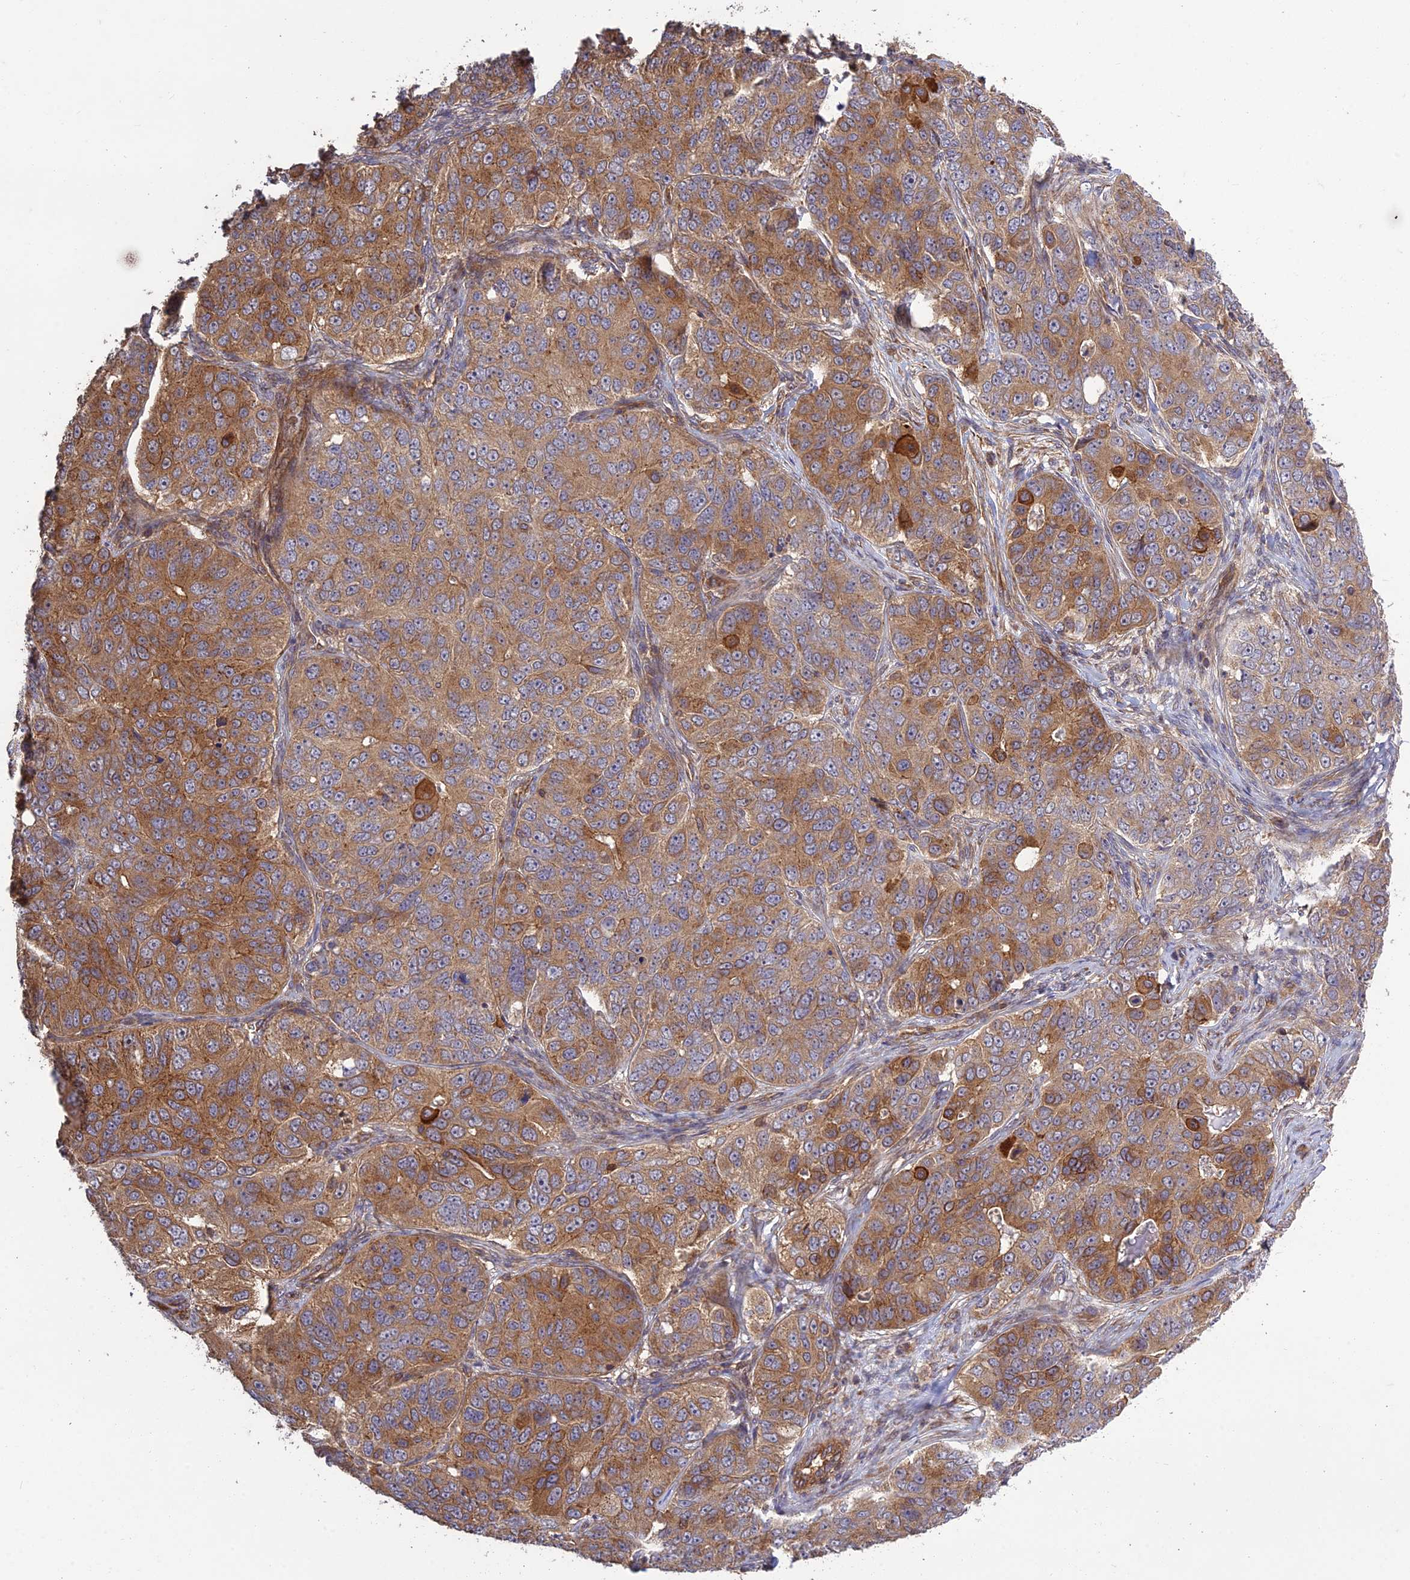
{"staining": {"intensity": "moderate", "quantity": ">75%", "location": "cytoplasmic/membranous"}, "tissue": "ovarian cancer", "cell_type": "Tumor cells", "image_type": "cancer", "snomed": [{"axis": "morphology", "description": "Carcinoma, endometroid"}, {"axis": "topography", "description": "Ovary"}], "caption": "The photomicrograph displays a brown stain indicating the presence of a protein in the cytoplasmic/membranous of tumor cells in ovarian cancer (endometroid carcinoma). (DAB (3,3'-diaminobenzidine) IHC with brightfield microscopy, high magnification).", "gene": "TMEM131L", "patient": {"sex": "female", "age": 51}}